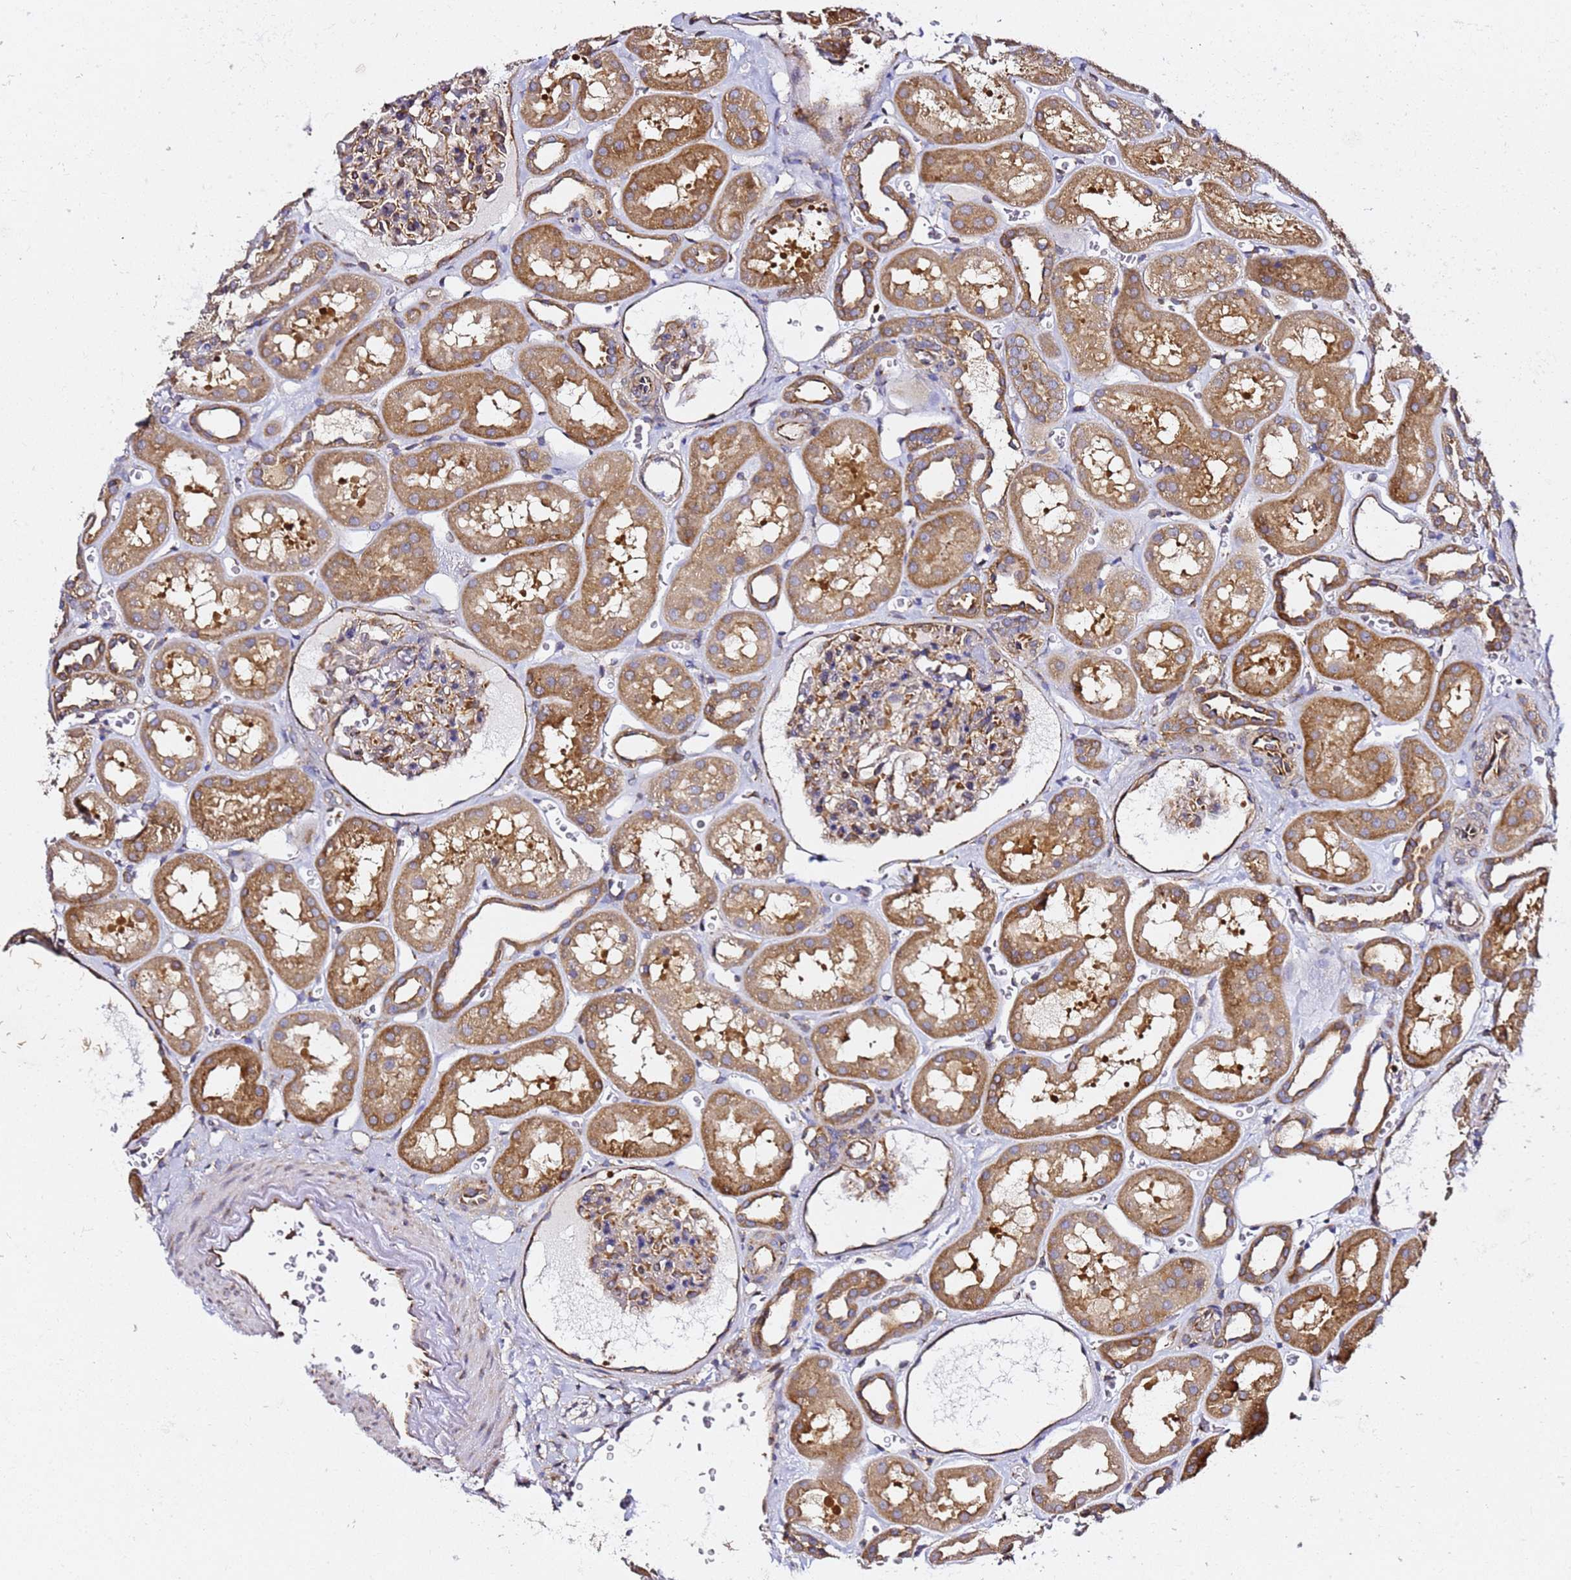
{"staining": {"intensity": "moderate", "quantity": "<25%", "location": "cytoplasmic/membranous"}, "tissue": "kidney", "cell_type": "Cells in glomeruli", "image_type": "normal", "snomed": [{"axis": "morphology", "description": "Normal tissue, NOS"}, {"axis": "topography", "description": "Kidney"}], "caption": "Unremarkable kidney was stained to show a protein in brown. There is low levels of moderate cytoplasmic/membranous expression in approximately <25% of cells in glomeruli.", "gene": "TPST1", "patient": {"sex": "female", "age": 41}}